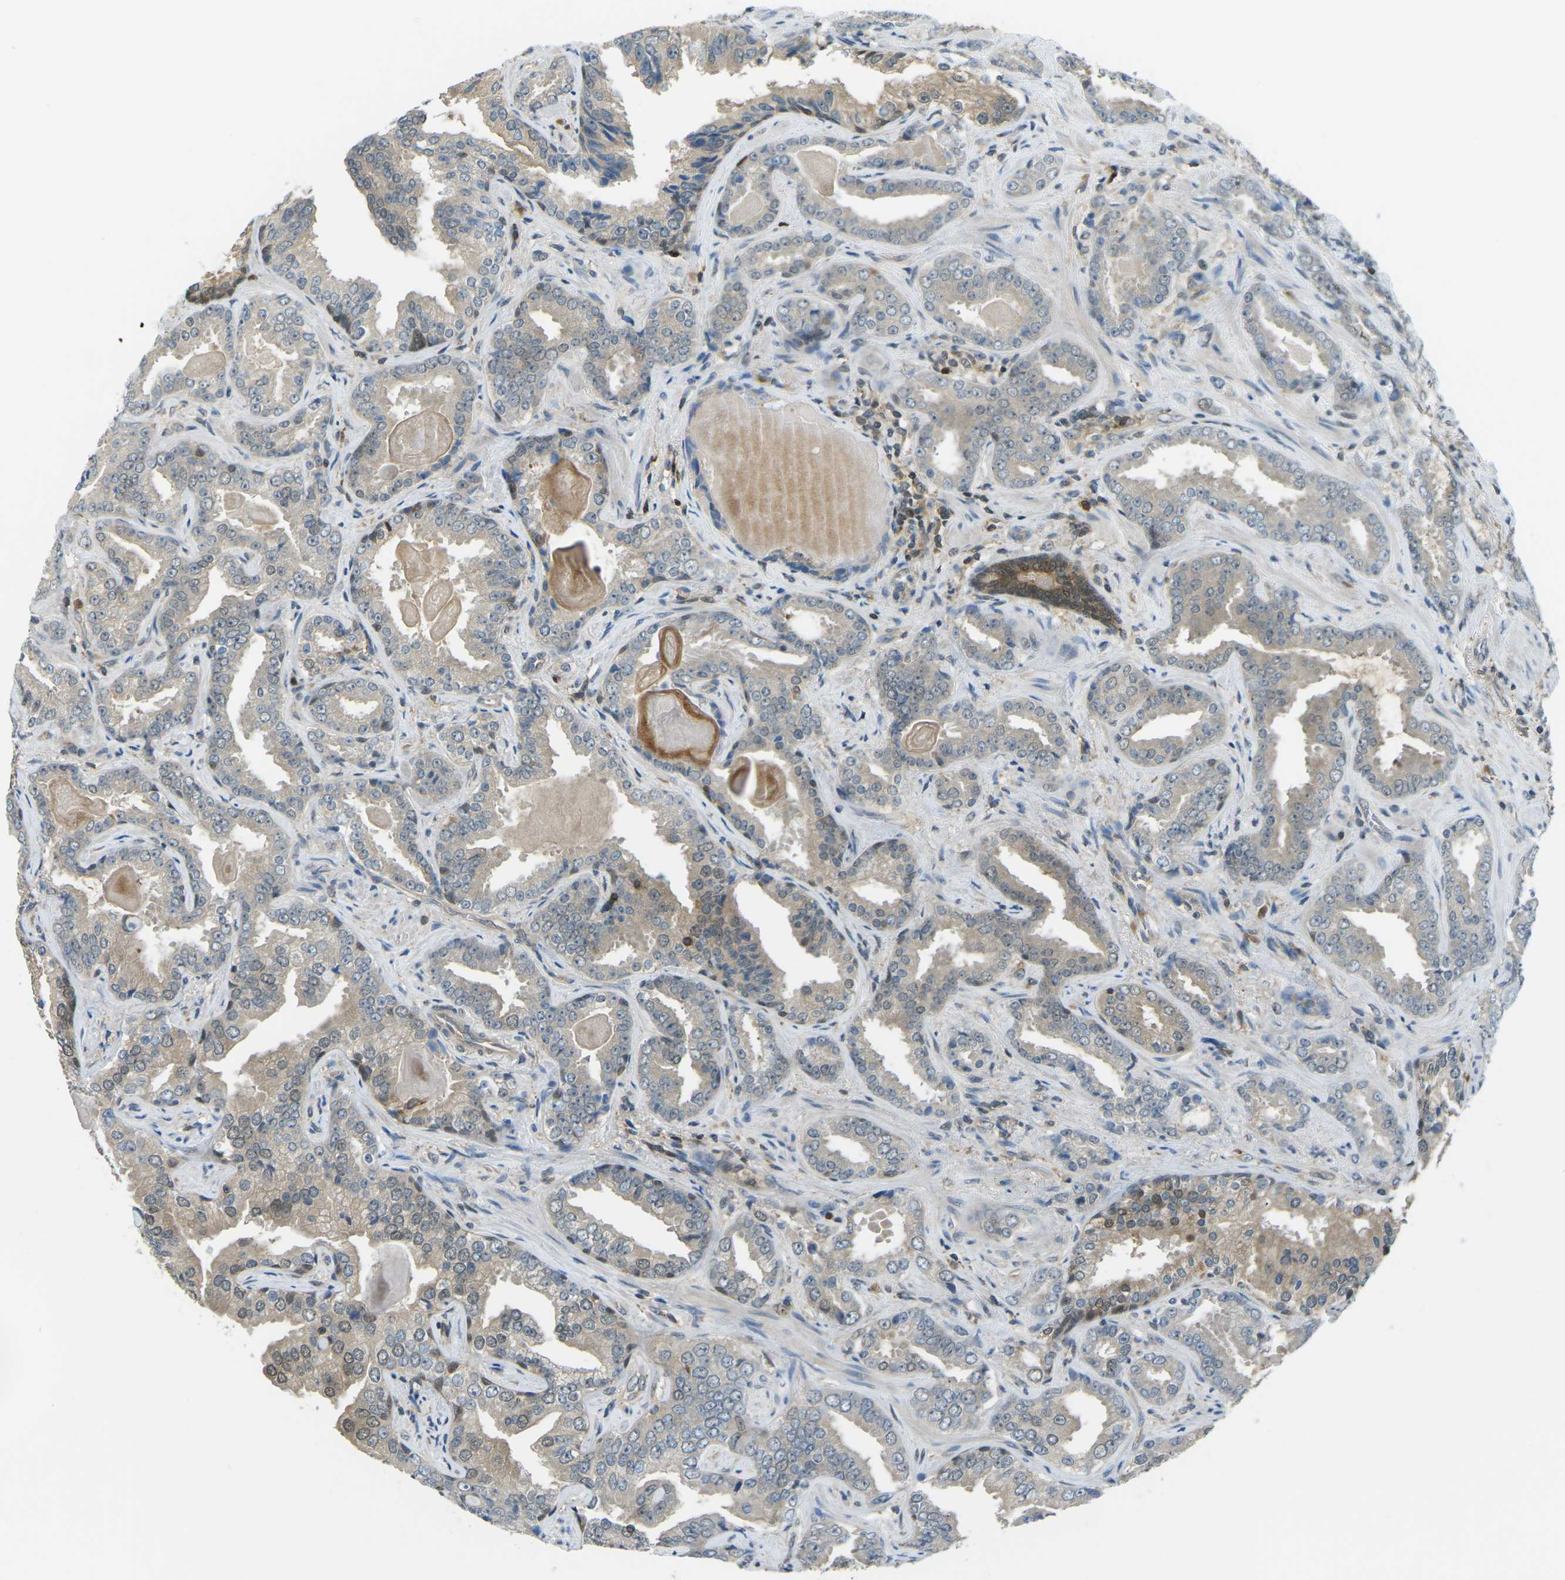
{"staining": {"intensity": "weak", "quantity": ">75%", "location": "cytoplasmic/membranous,nuclear"}, "tissue": "prostate cancer", "cell_type": "Tumor cells", "image_type": "cancer", "snomed": [{"axis": "morphology", "description": "Adenocarcinoma, Low grade"}, {"axis": "topography", "description": "Prostate"}], "caption": "Immunohistochemical staining of prostate adenocarcinoma (low-grade) shows weak cytoplasmic/membranous and nuclear protein staining in about >75% of tumor cells. The staining is performed using DAB (3,3'-diaminobenzidine) brown chromogen to label protein expression. The nuclei are counter-stained blue using hematoxylin.", "gene": "PIEZO2", "patient": {"sex": "male", "age": 60}}